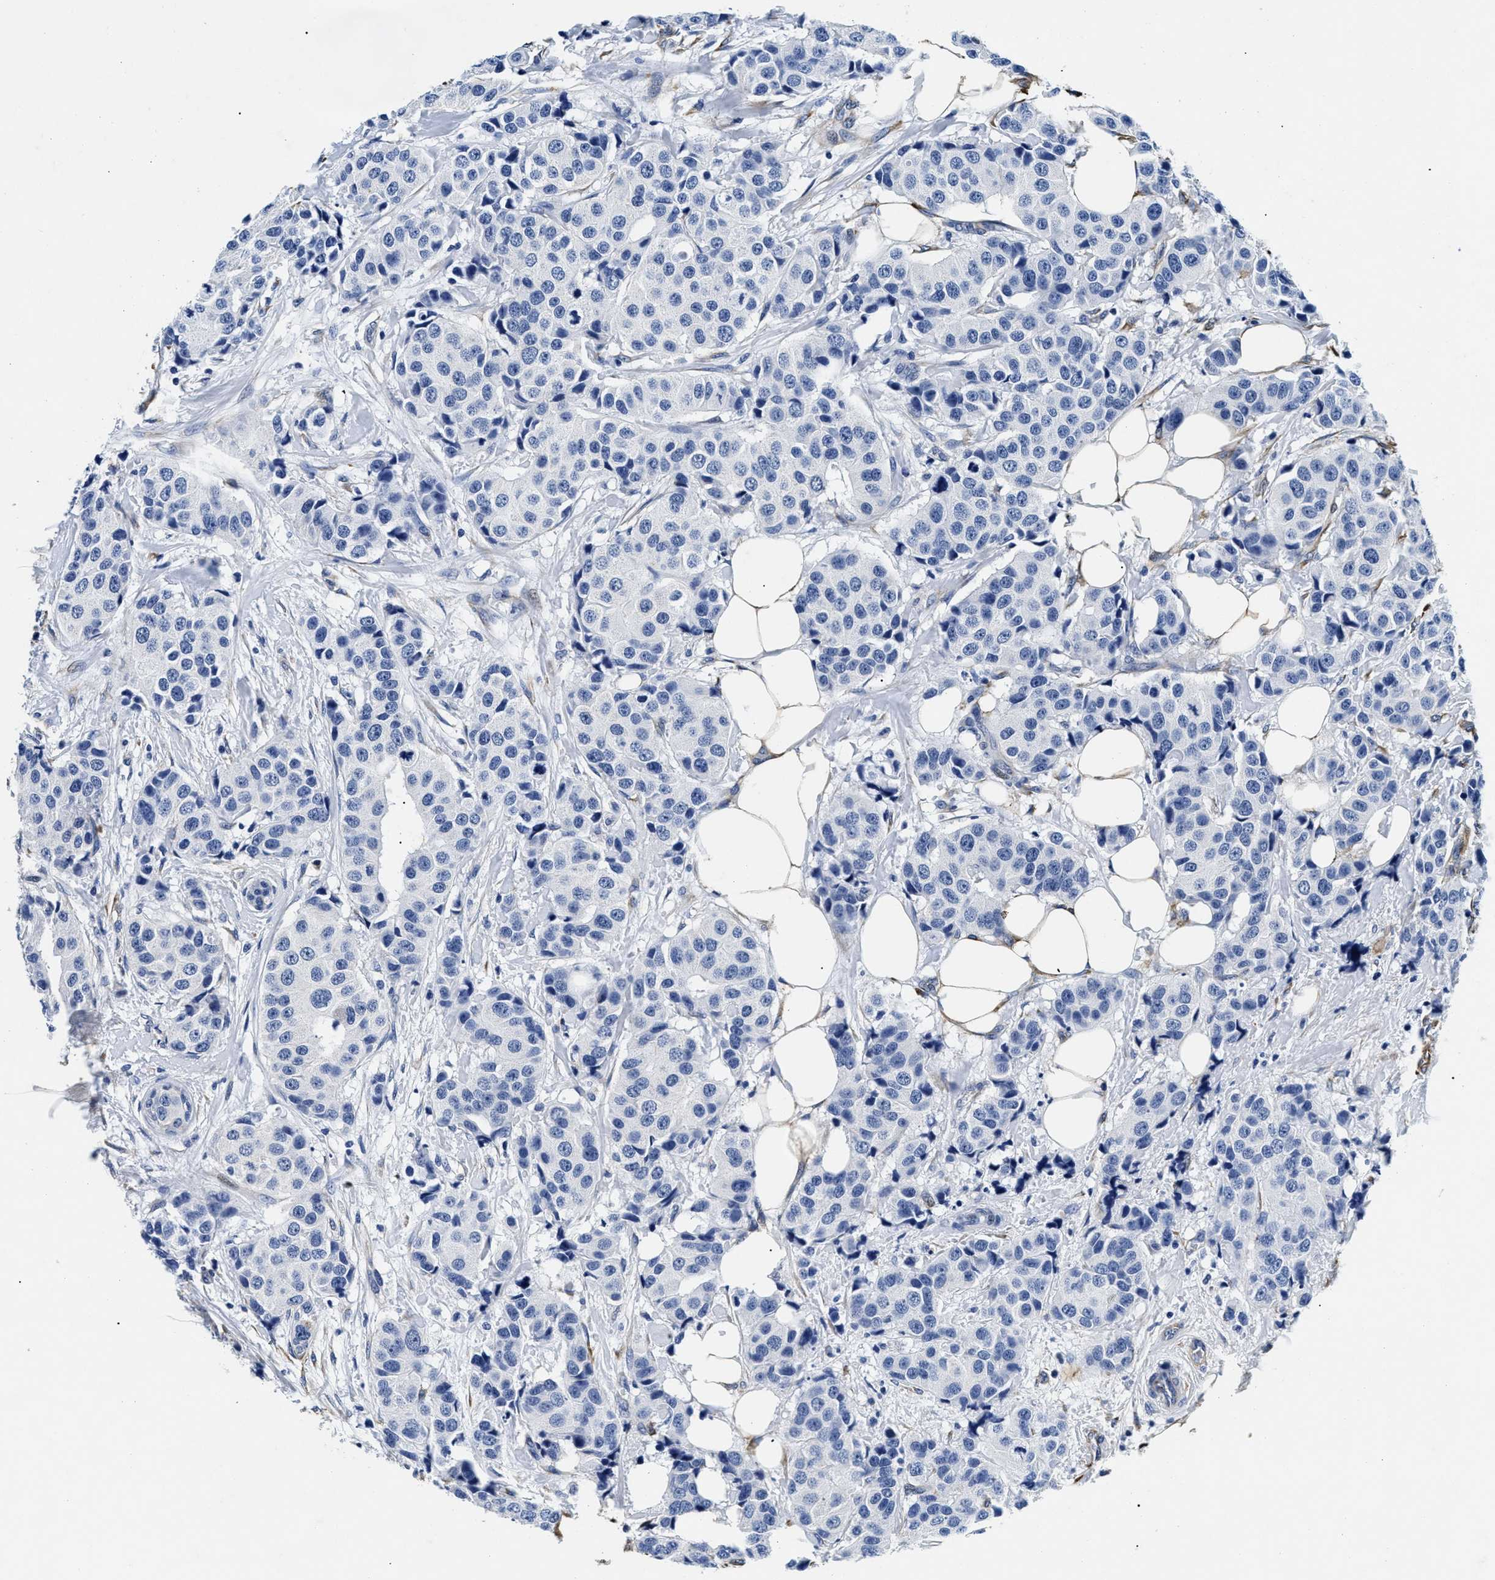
{"staining": {"intensity": "negative", "quantity": "none", "location": "none"}, "tissue": "breast cancer", "cell_type": "Tumor cells", "image_type": "cancer", "snomed": [{"axis": "morphology", "description": "Normal tissue, NOS"}, {"axis": "morphology", "description": "Duct carcinoma"}, {"axis": "topography", "description": "Breast"}], "caption": "IHC of human breast cancer exhibits no staining in tumor cells.", "gene": "LAMA3", "patient": {"sex": "female", "age": 39}}